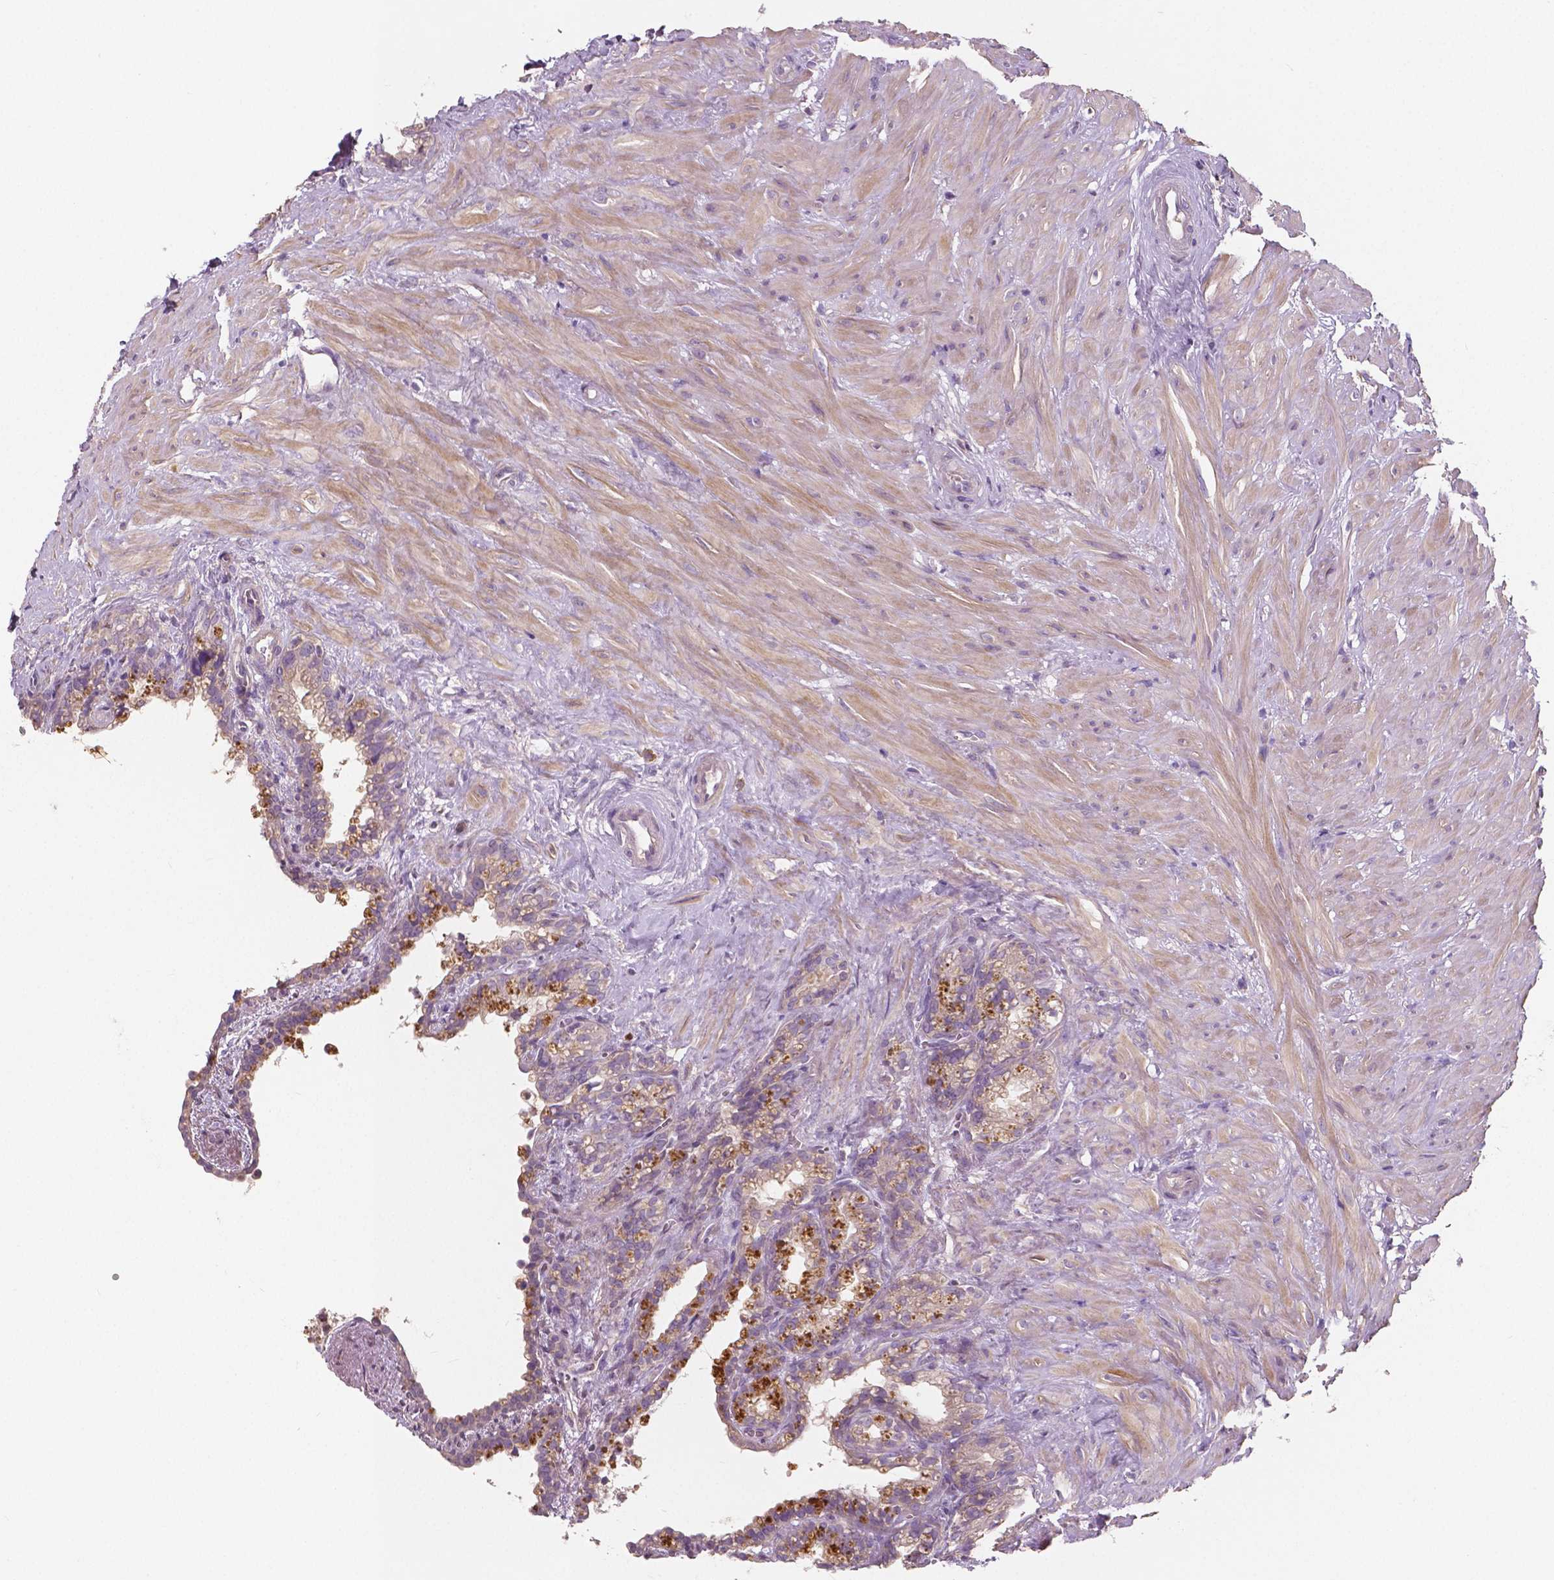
{"staining": {"intensity": "moderate", "quantity": "<25%", "location": "cytoplasmic/membranous"}, "tissue": "seminal vesicle", "cell_type": "Glandular cells", "image_type": "normal", "snomed": [{"axis": "morphology", "description": "Normal tissue, NOS"}, {"axis": "morphology", "description": "Urothelial carcinoma, NOS"}, {"axis": "topography", "description": "Urinary bladder"}, {"axis": "topography", "description": "Seminal veicle"}], "caption": "Seminal vesicle was stained to show a protein in brown. There is low levels of moderate cytoplasmic/membranous expression in approximately <25% of glandular cells. The protein is stained brown, and the nuclei are stained in blue (DAB (3,3'-diaminobenzidine) IHC with brightfield microscopy, high magnification).", "gene": "LSM14B", "patient": {"sex": "male", "age": 76}}